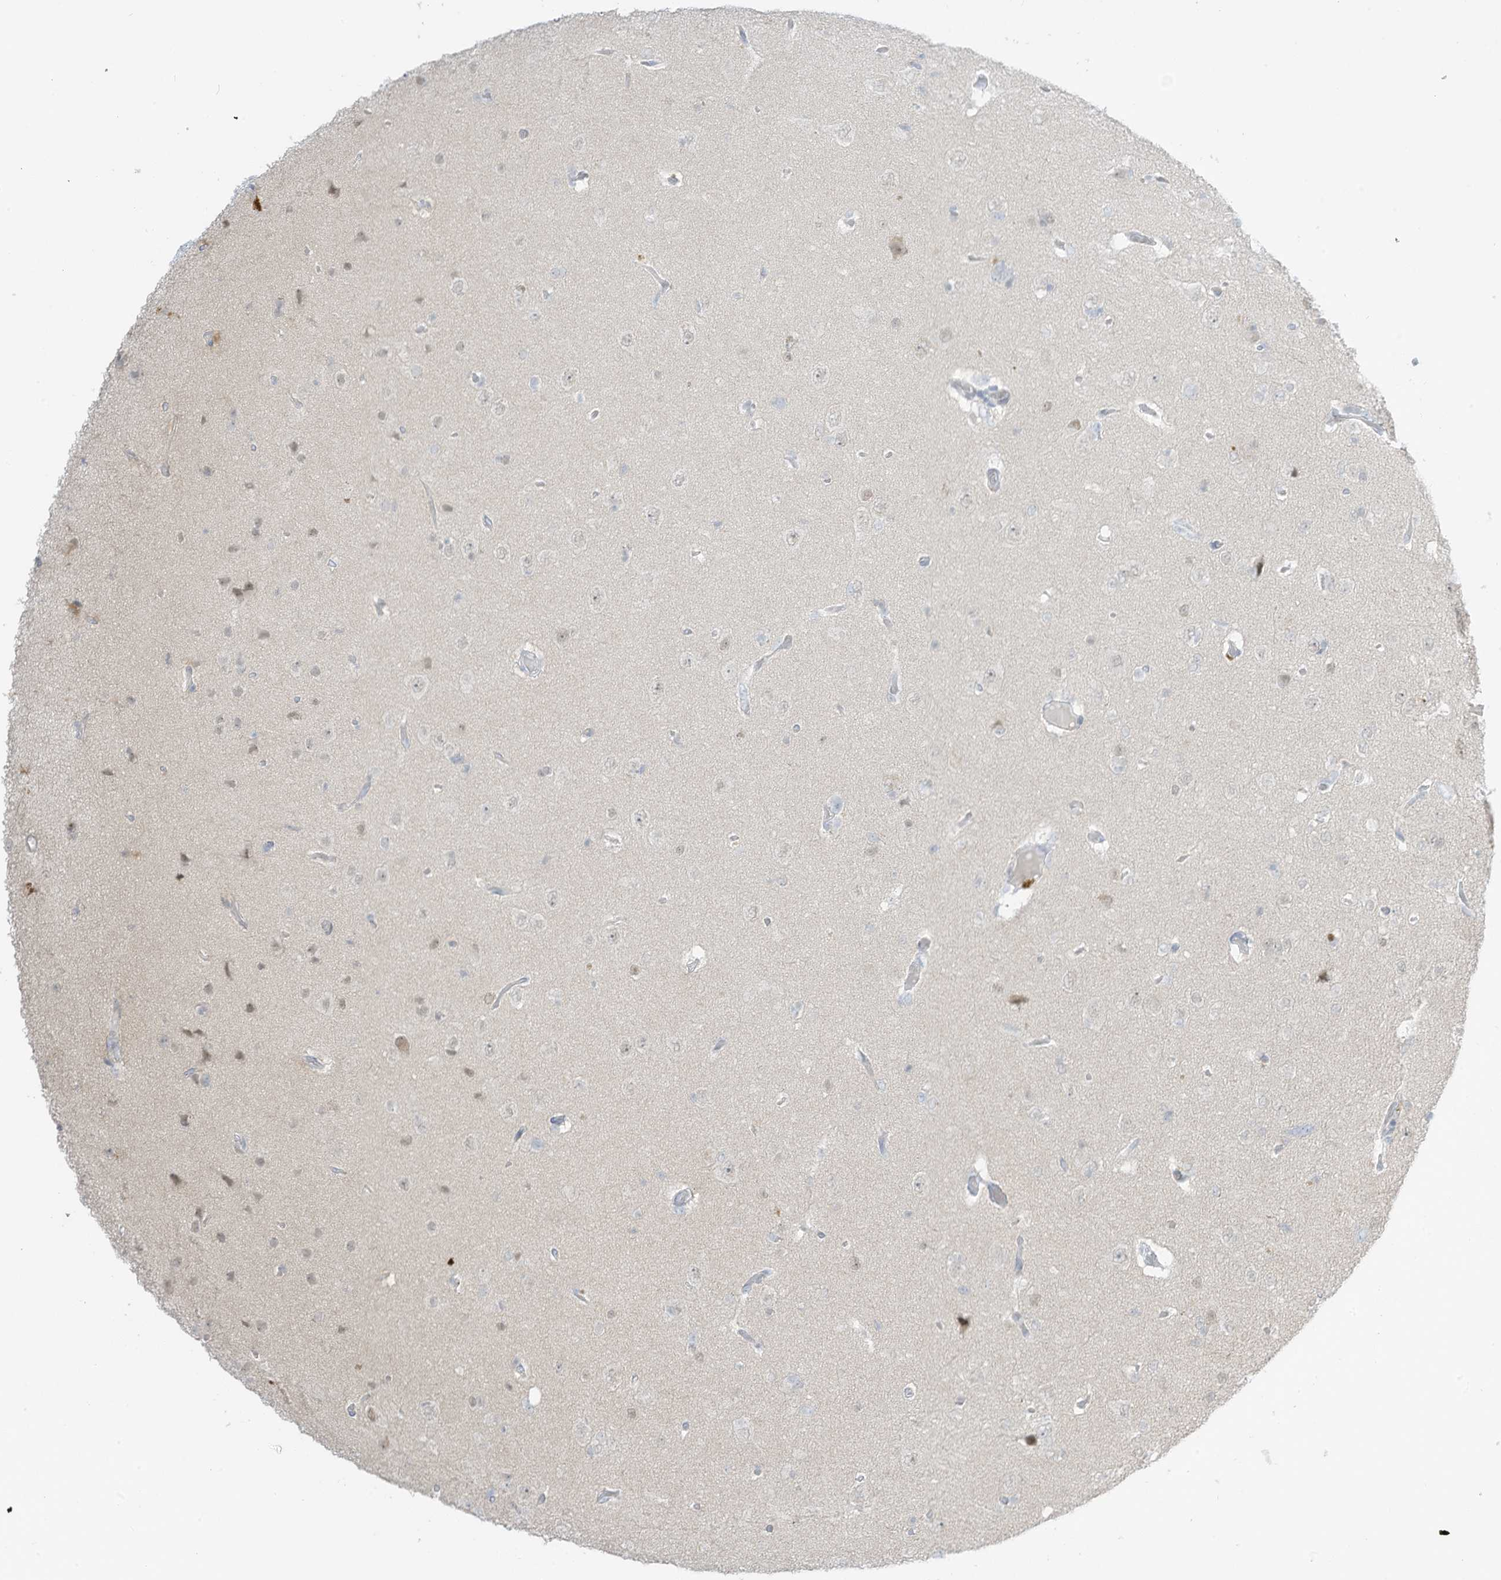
{"staining": {"intensity": "negative", "quantity": "none", "location": "none"}, "tissue": "glioma", "cell_type": "Tumor cells", "image_type": "cancer", "snomed": [{"axis": "morphology", "description": "Glioma, malignant, High grade"}, {"axis": "topography", "description": "Brain"}], "caption": "Tumor cells show no significant staining in malignant glioma (high-grade).", "gene": "ASPRV1", "patient": {"sex": "female", "age": 59}}